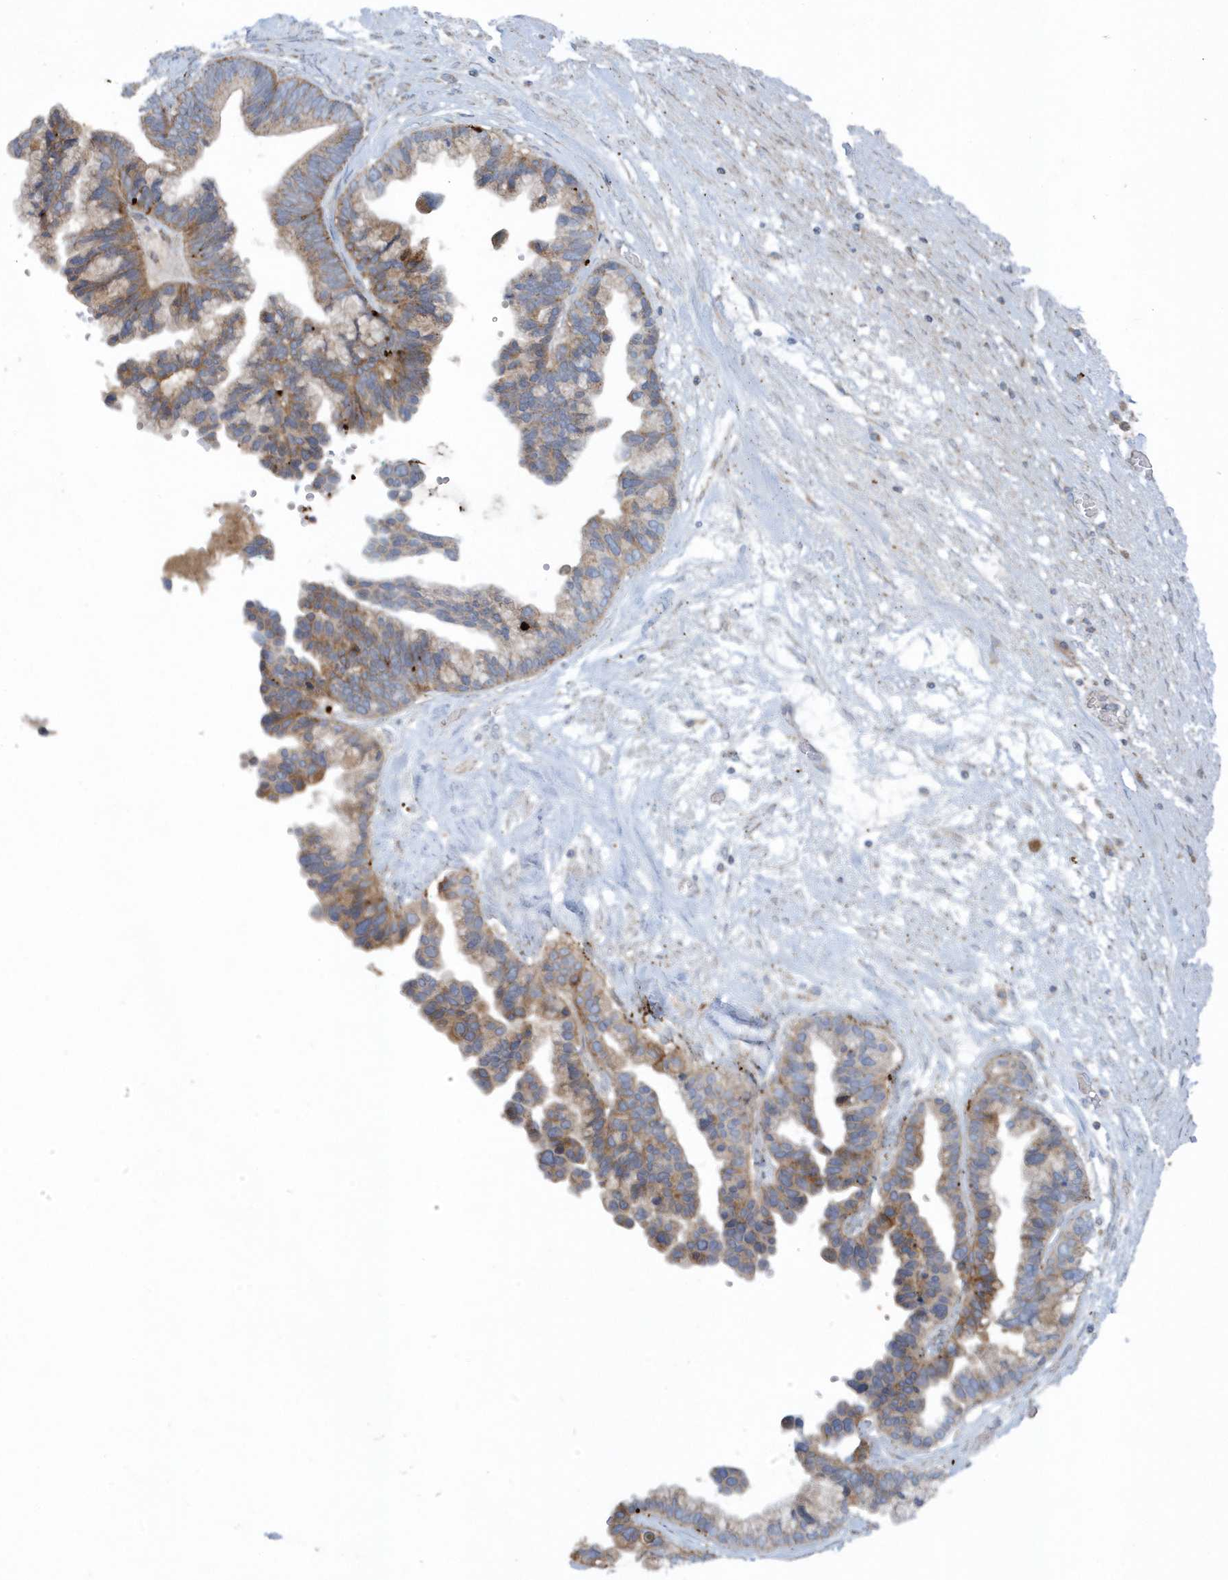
{"staining": {"intensity": "moderate", "quantity": ">75%", "location": "cytoplasmic/membranous"}, "tissue": "ovarian cancer", "cell_type": "Tumor cells", "image_type": "cancer", "snomed": [{"axis": "morphology", "description": "Cystadenocarcinoma, serous, NOS"}, {"axis": "topography", "description": "Ovary"}], "caption": "About >75% of tumor cells in human serous cystadenocarcinoma (ovarian) demonstrate moderate cytoplasmic/membranous protein staining as visualized by brown immunohistochemical staining.", "gene": "SLC38A2", "patient": {"sex": "female", "age": 56}}